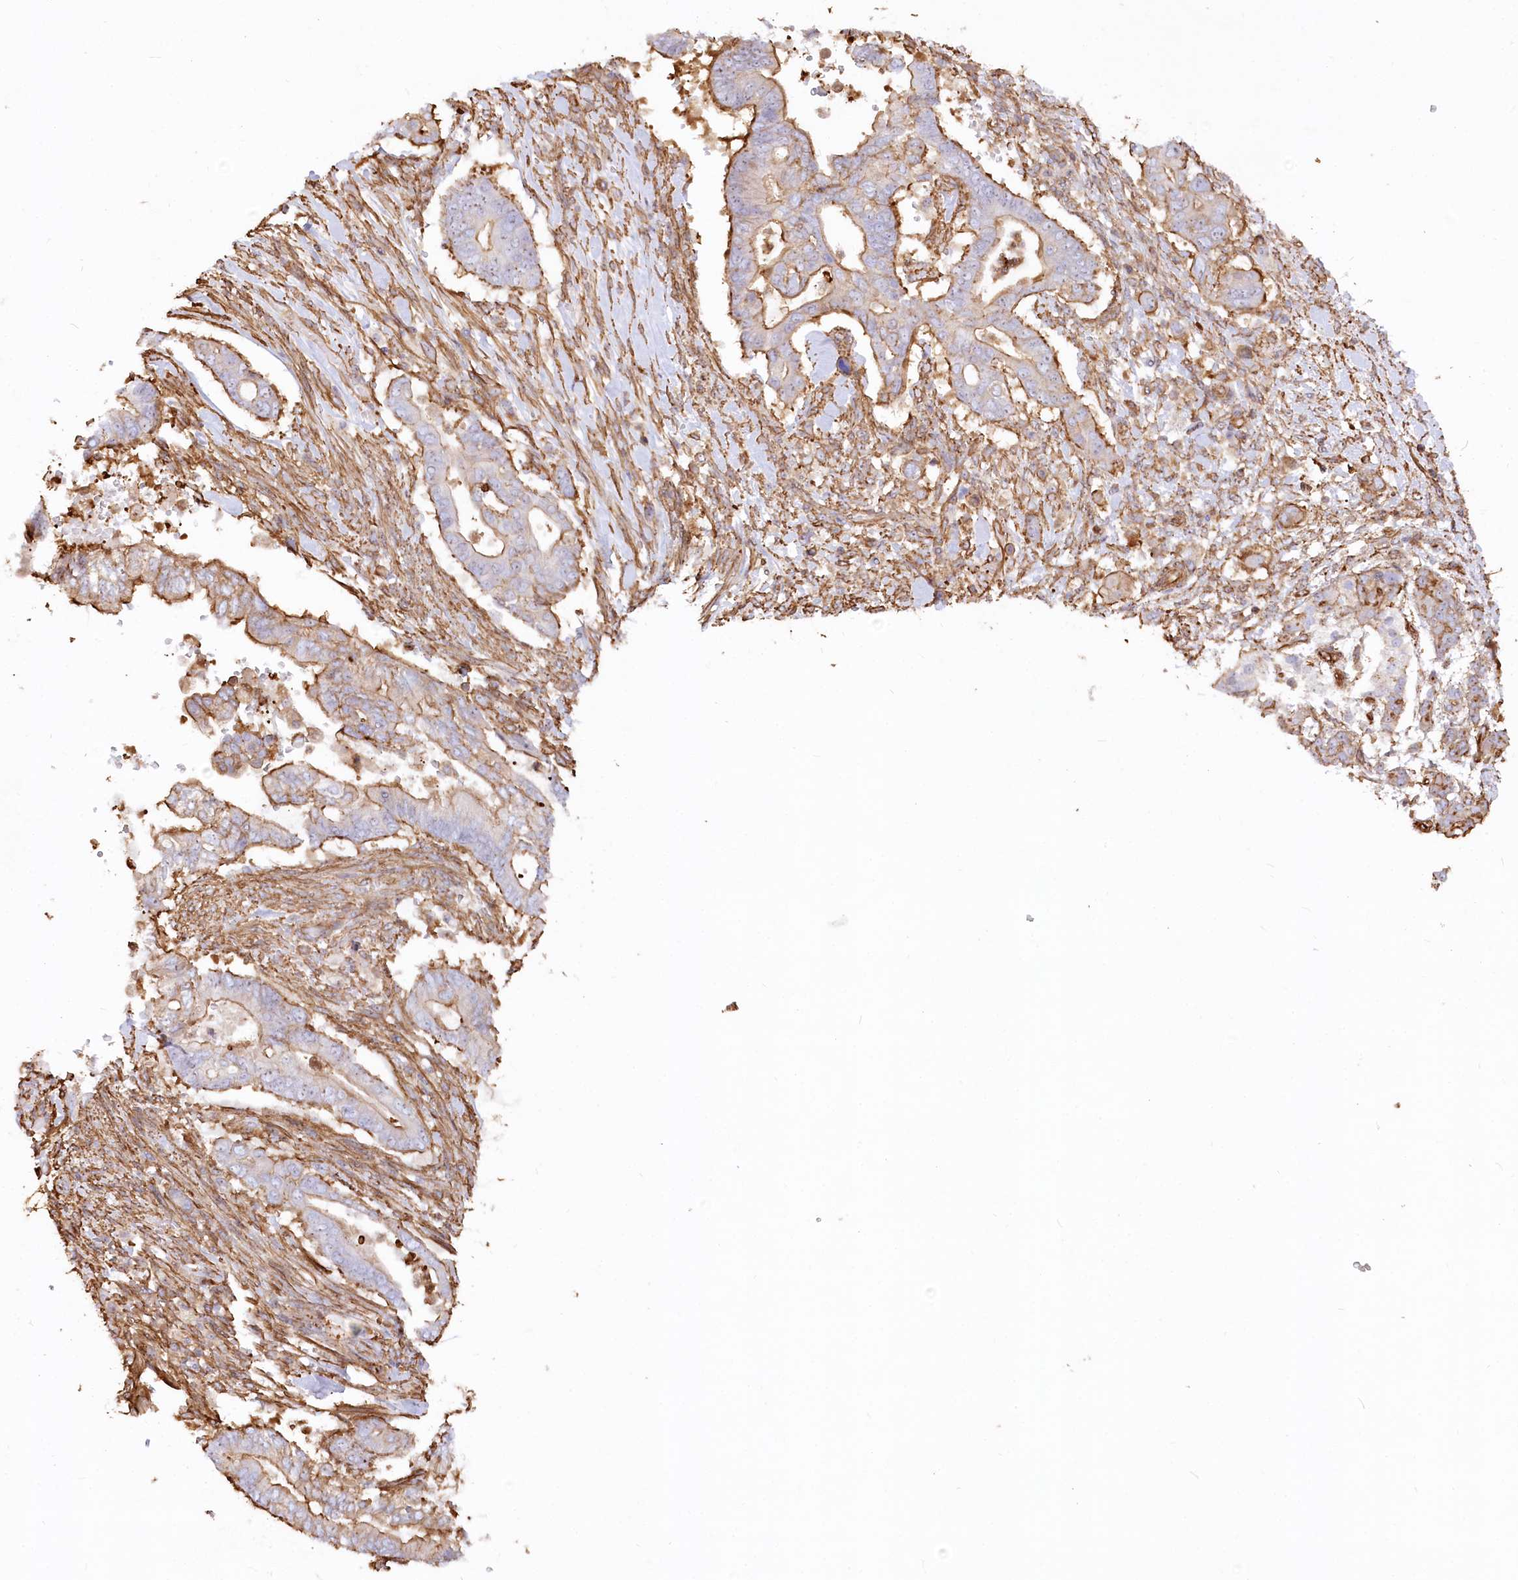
{"staining": {"intensity": "moderate", "quantity": "25%-75%", "location": "cytoplasmic/membranous"}, "tissue": "pancreatic cancer", "cell_type": "Tumor cells", "image_type": "cancer", "snomed": [{"axis": "morphology", "description": "Adenocarcinoma, NOS"}, {"axis": "topography", "description": "Pancreas"}], "caption": "Immunohistochemistry (DAB) staining of human pancreatic cancer (adenocarcinoma) shows moderate cytoplasmic/membranous protein positivity in about 25%-75% of tumor cells.", "gene": "WDR36", "patient": {"sex": "male", "age": 68}}